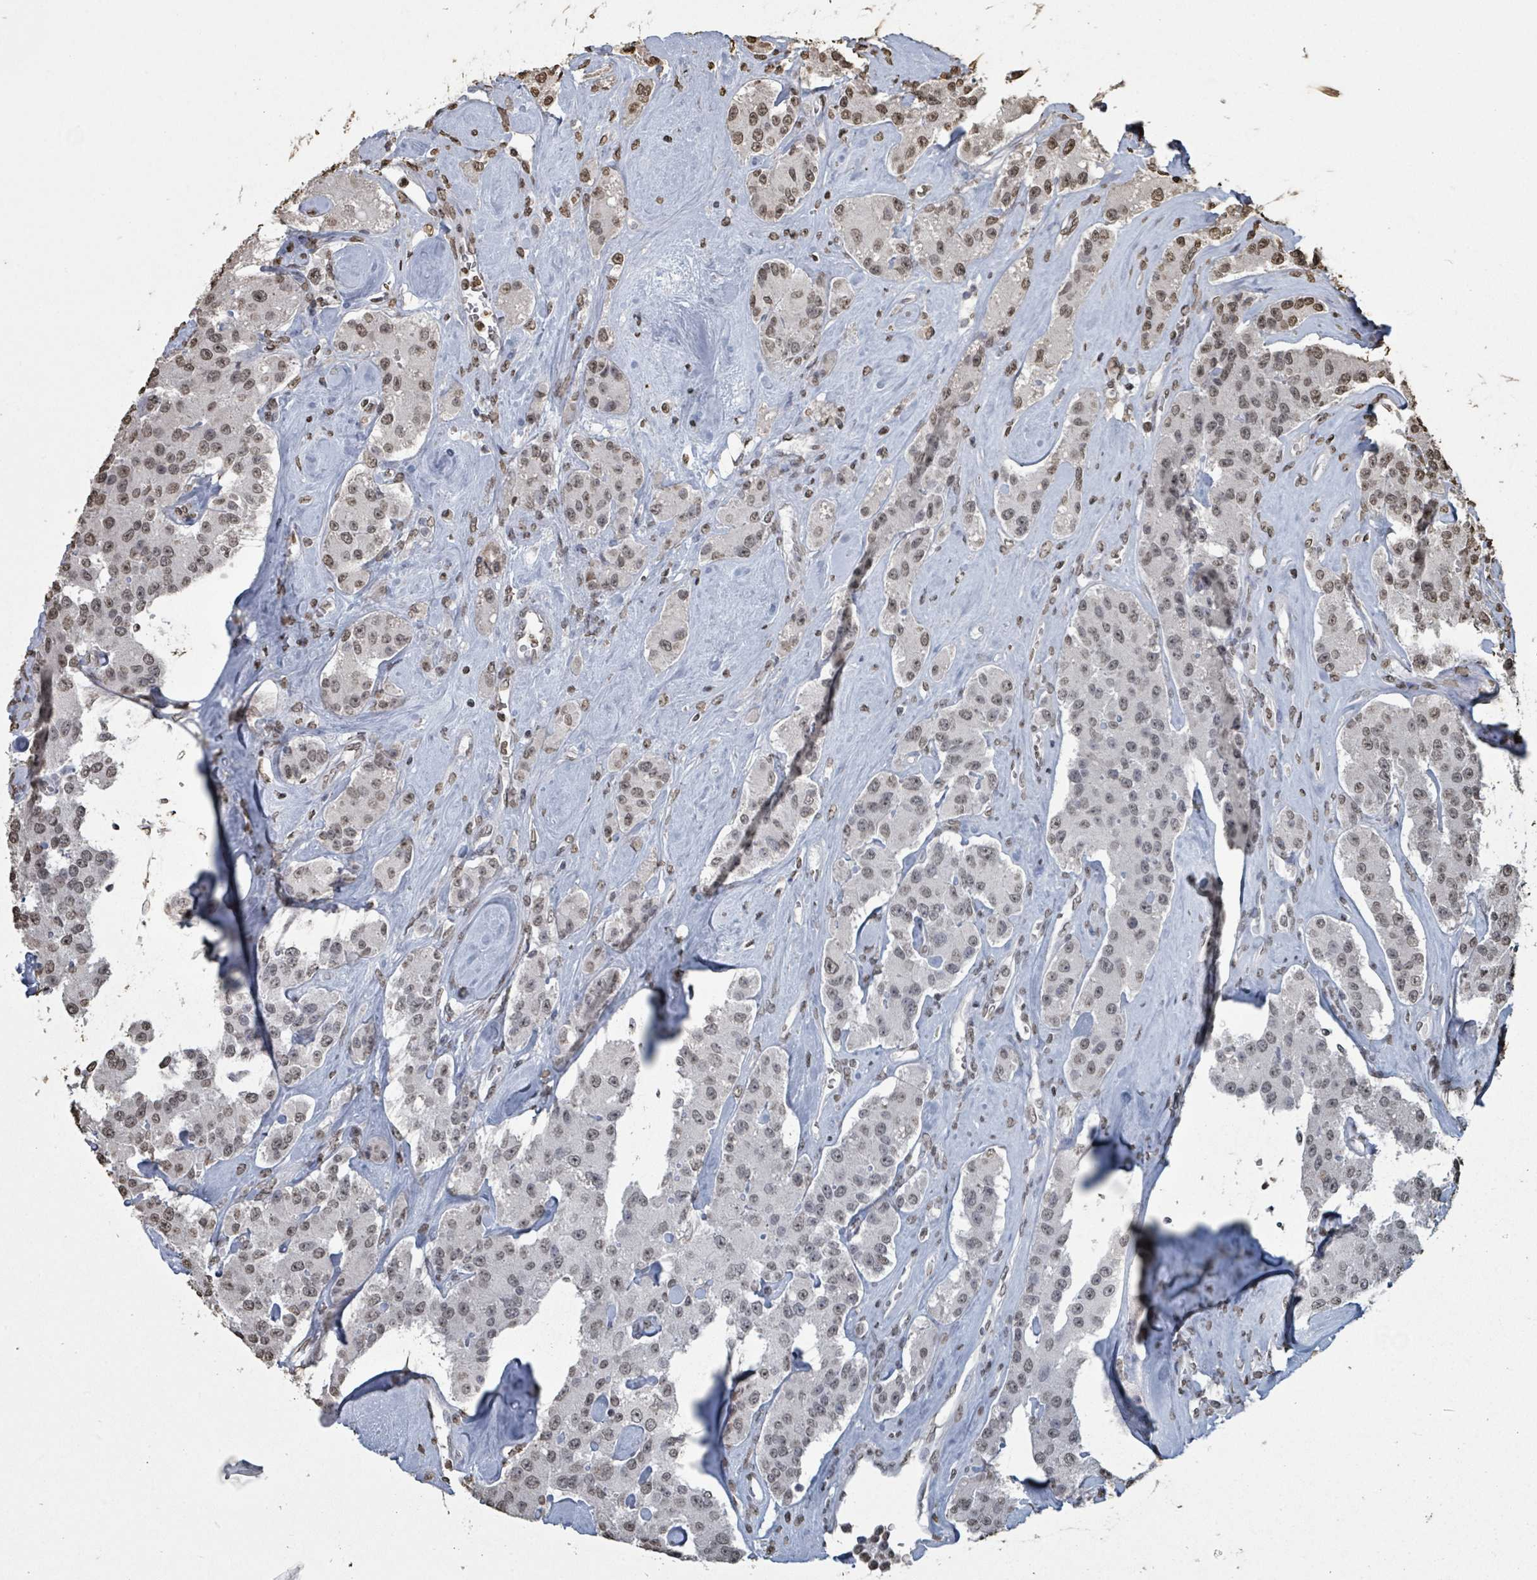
{"staining": {"intensity": "moderate", "quantity": "<25%", "location": "nuclear"}, "tissue": "carcinoid", "cell_type": "Tumor cells", "image_type": "cancer", "snomed": [{"axis": "morphology", "description": "Carcinoid, malignant, NOS"}, {"axis": "topography", "description": "Pancreas"}], "caption": "Brown immunohistochemical staining in human carcinoid demonstrates moderate nuclear expression in about <25% of tumor cells.", "gene": "MRPS12", "patient": {"sex": "male", "age": 41}}